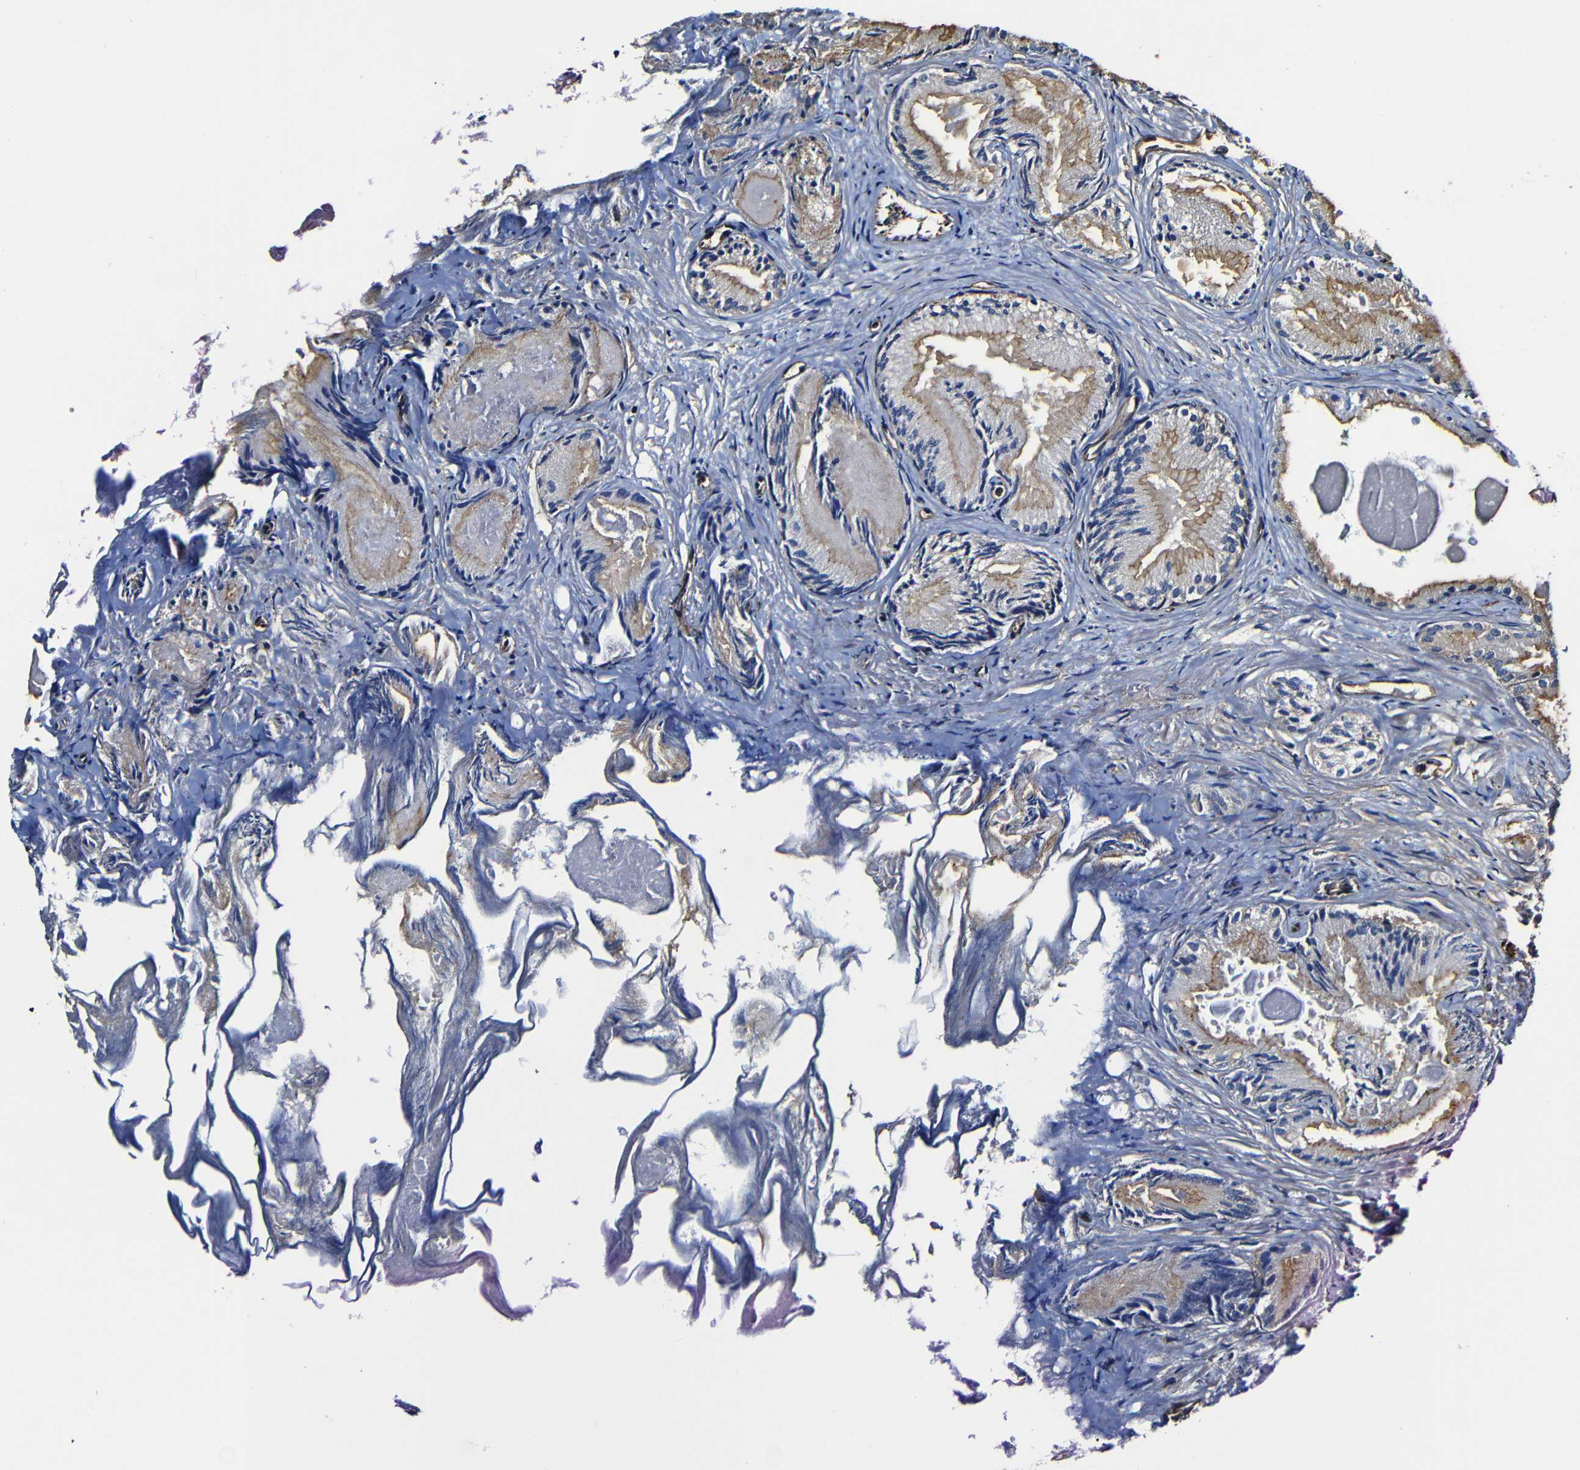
{"staining": {"intensity": "weak", "quantity": "25%-75%", "location": "cytoplasmic/membranous"}, "tissue": "prostate cancer", "cell_type": "Tumor cells", "image_type": "cancer", "snomed": [{"axis": "morphology", "description": "Adenocarcinoma, Low grade"}, {"axis": "topography", "description": "Prostate"}], "caption": "A brown stain labels weak cytoplasmic/membranous staining of a protein in low-grade adenocarcinoma (prostate) tumor cells.", "gene": "MSN", "patient": {"sex": "male", "age": 72}}